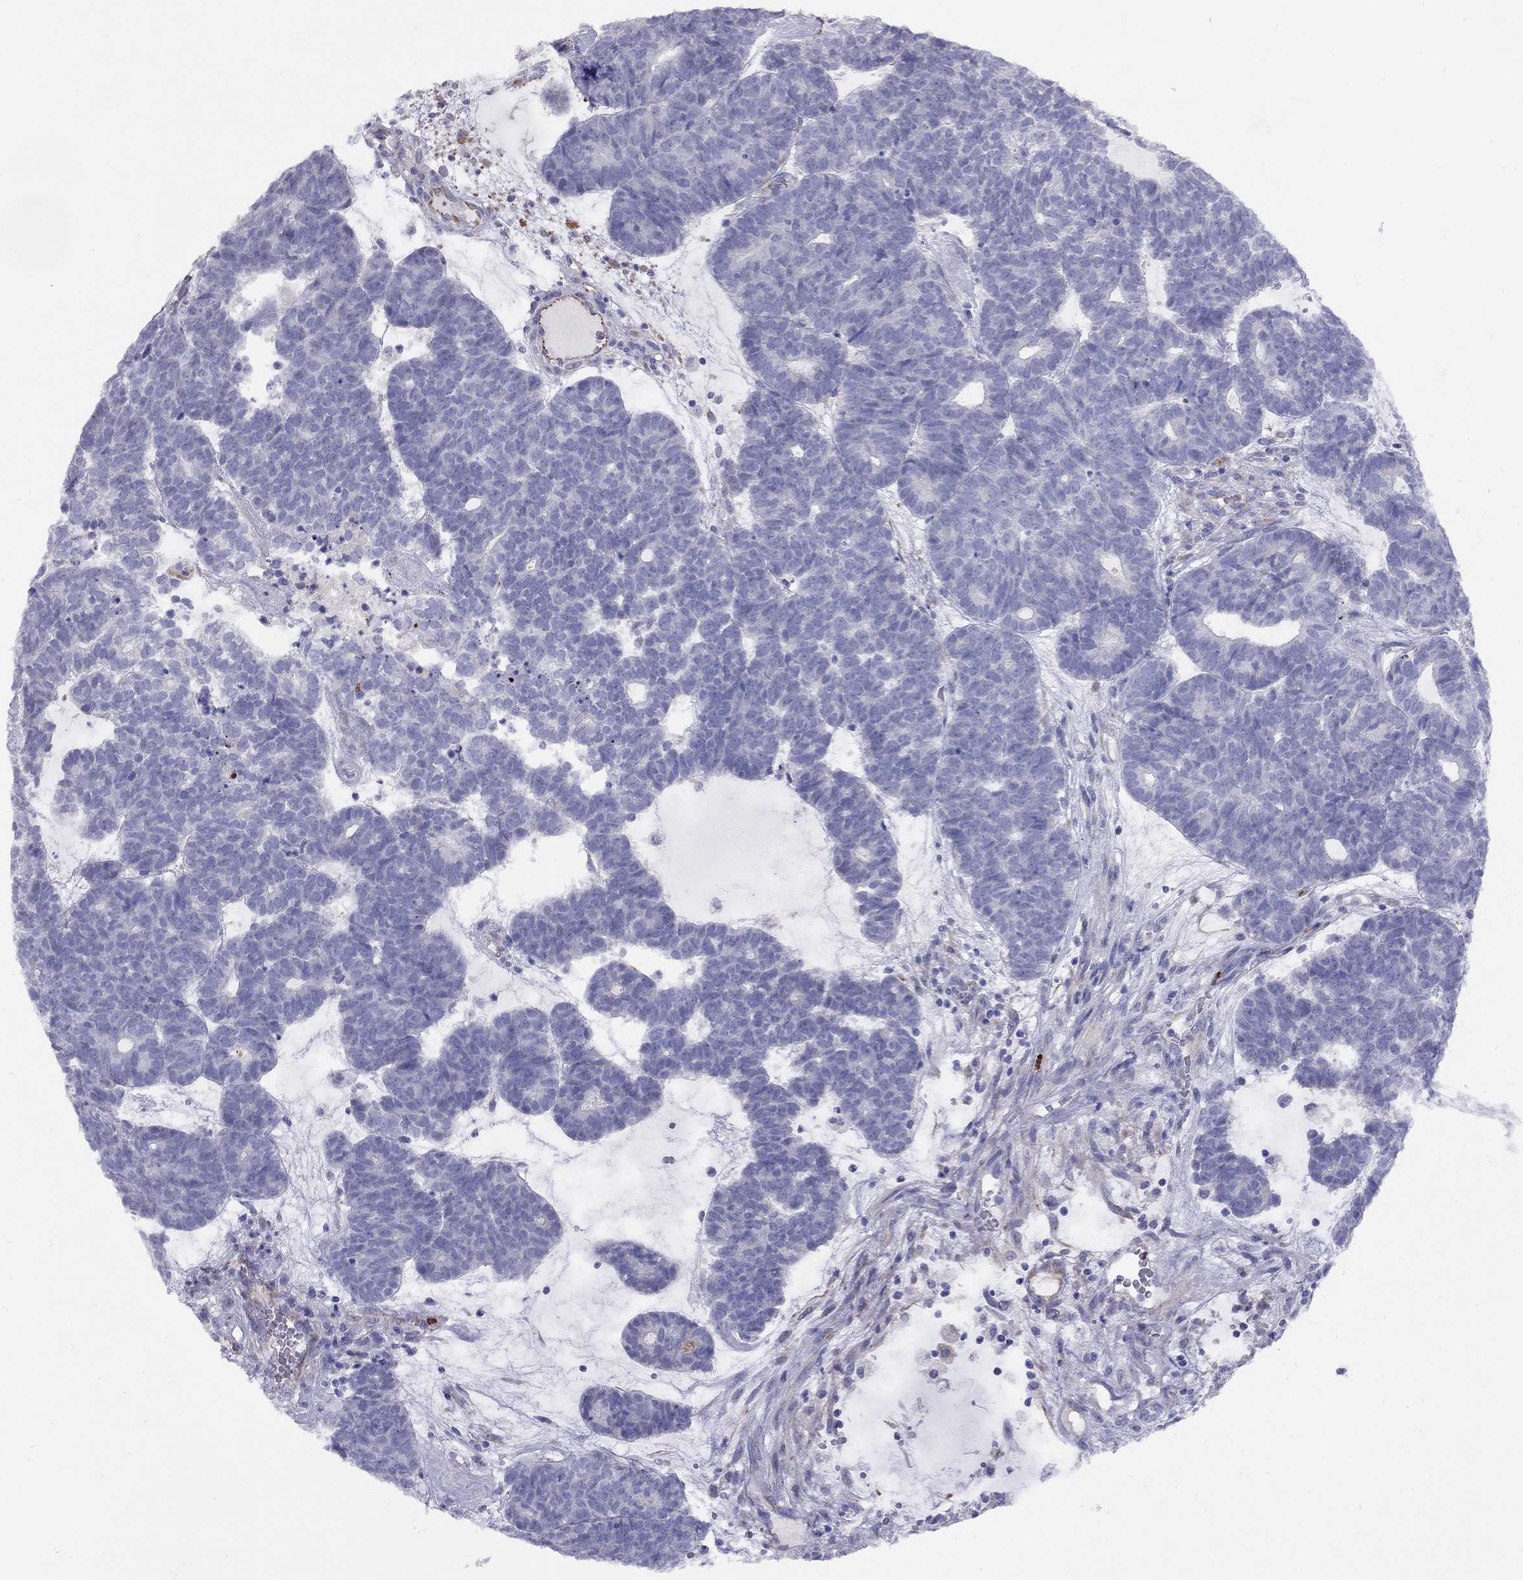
{"staining": {"intensity": "negative", "quantity": "none", "location": "none"}, "tissue": "head and neck cancer", "cell_type": "Tumor cells", "image_type": "cancer", "snomed": [{"axis": "morphology", "description": "Adenocarcinoma, NOS"}, {"axis": "topography", "description": "Head-Neck"}], "caption": "There is no significant staining in tumor cells of head and neck adenocarcinoma.", "gene": "SPINT4", "patient": {"sex": "female", "age": 81}}